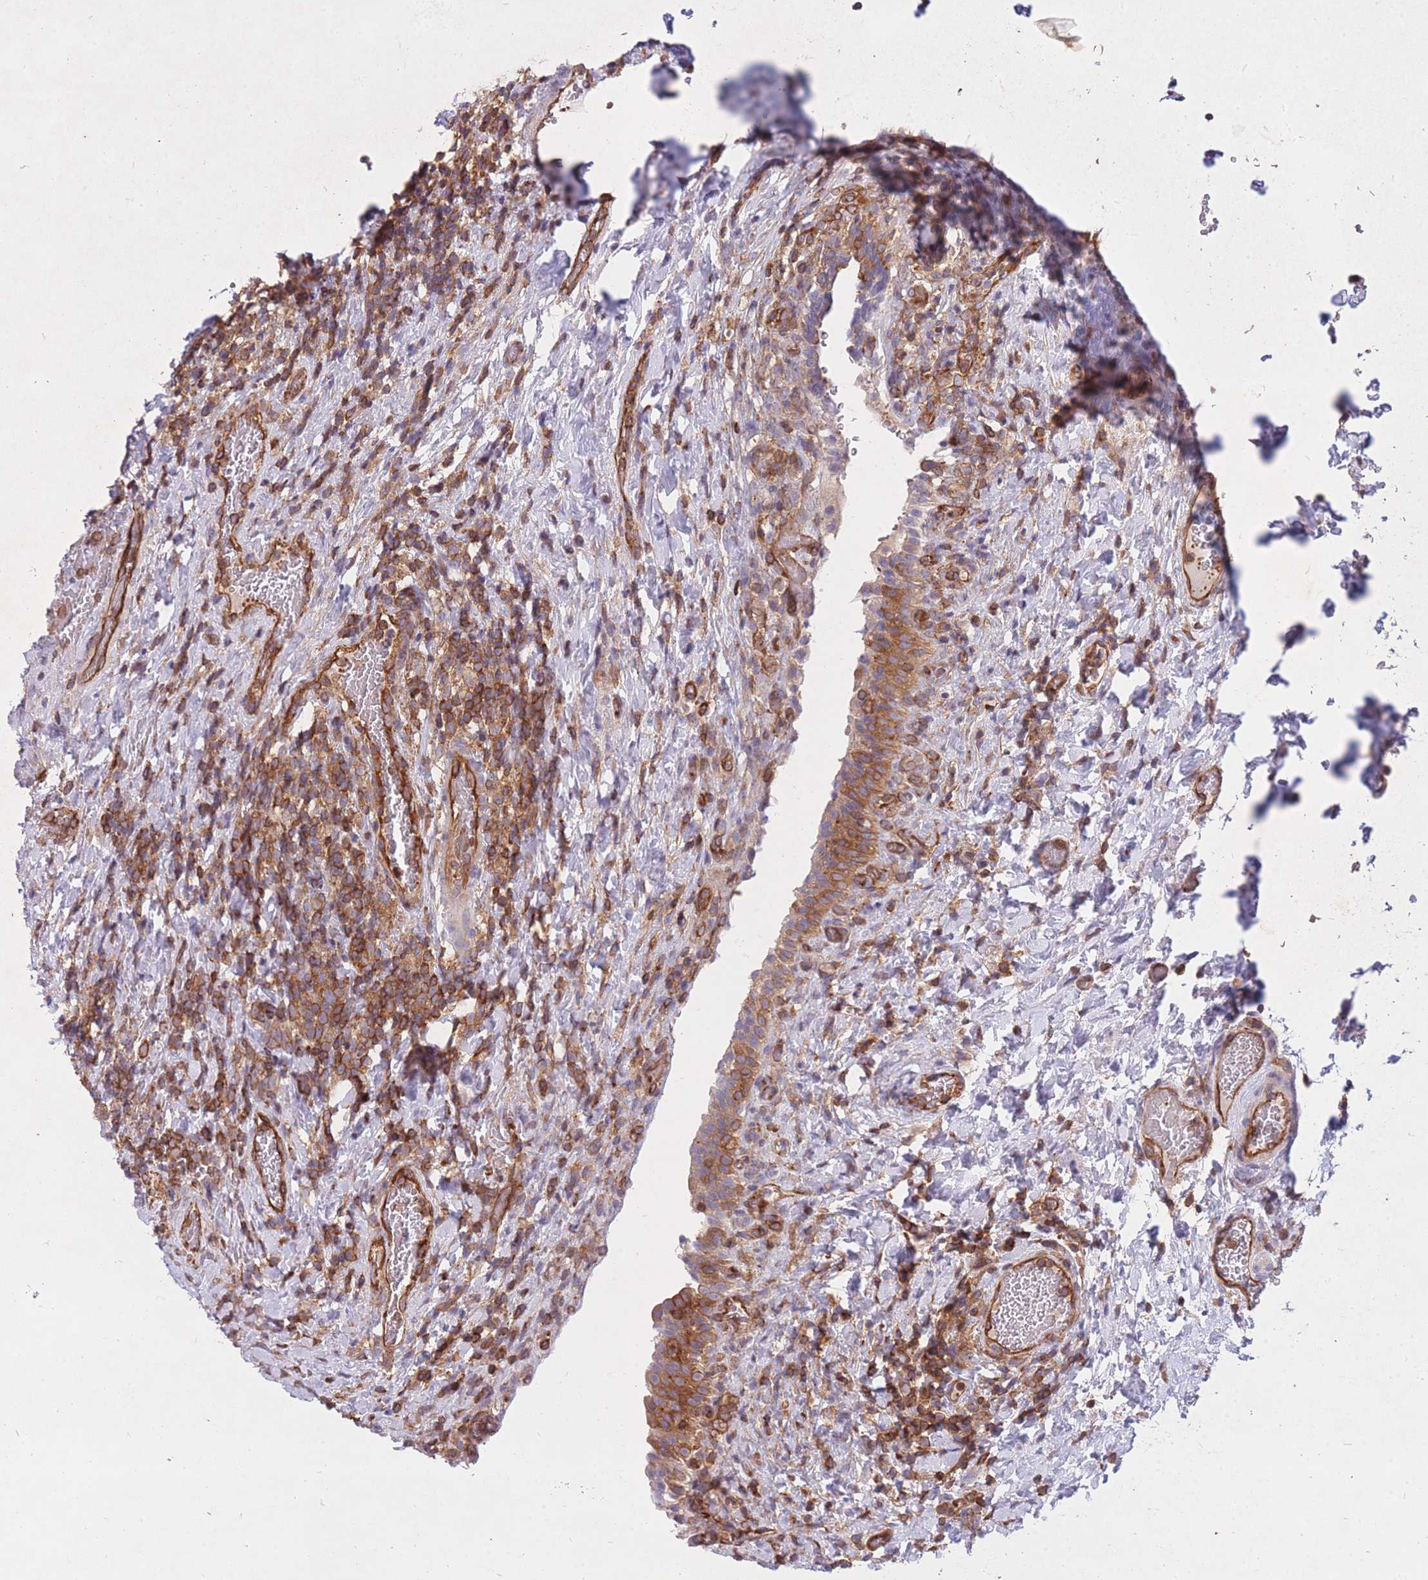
{"staining": {"intensity": "strong", "quantity": ">75%", "location": "cytoplasmic/membranous"}, "tissue": "urinary bladder", "cell_type": "Urothelial cells", "image_type": "normal", "snomed": [{"axis": "morphology", "description": "Normal tissue, NOS"}, {"axis": "morphology", "description": "Inflammation, NOS"}, {"axis": "topography", "description": "Urinary bladder"}], "caption": "Unremarkable urinary bladder was stained to show a protein in brown. There is high levels of strong cytoplasmic/membranous staining in about >75% of urothelial cells.", "gene": "GGA1", "patient": {"sex": "male", "age": 64}}